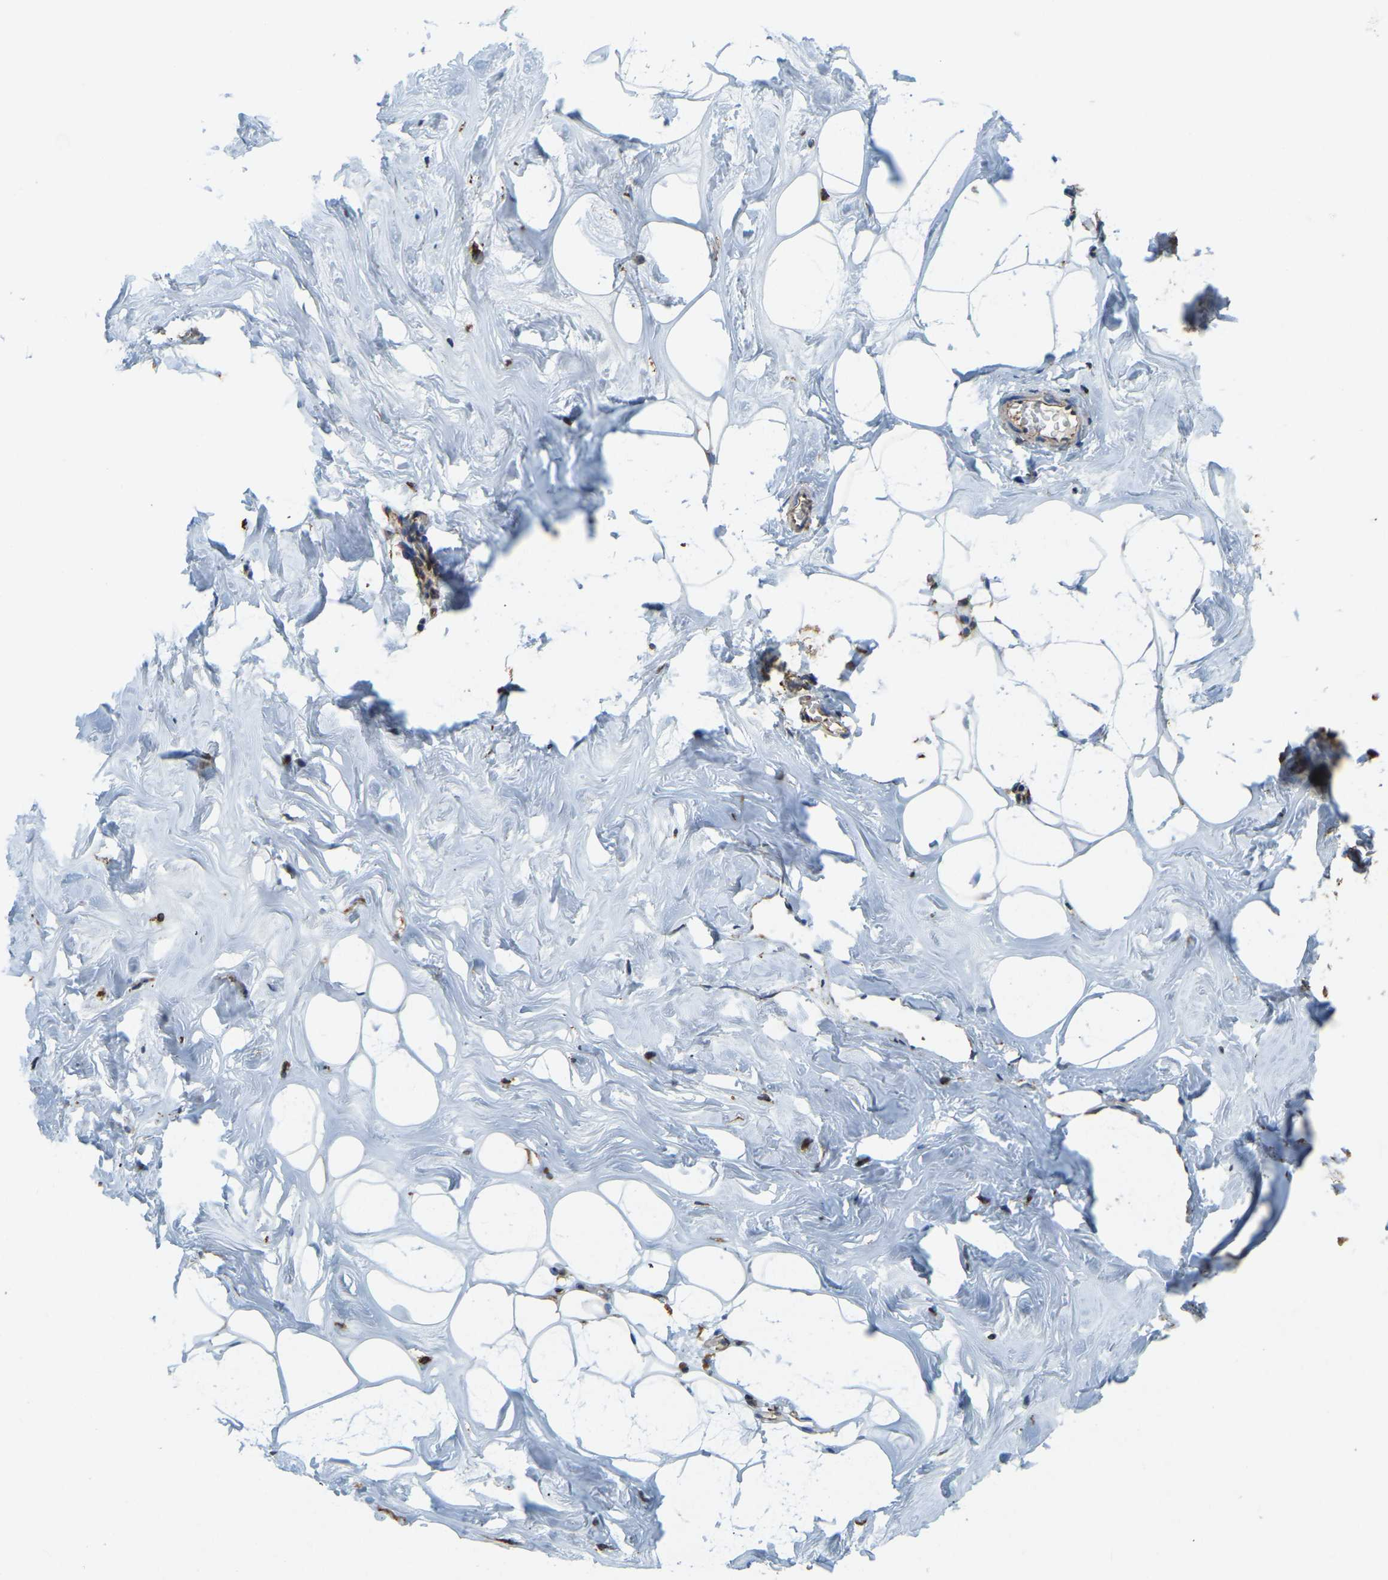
{"staining": {"intensity": "negative", "quantity": "none", "location": "none"}, "tissue": "adipose tissue", "cell_type": "Adipocytes", "image_type": "normal", "snomed": [{"axis": "morphology", "description": "Normal tissue, NOS"}, {"axis": "morphology", "description": "Fibrosis, NOS"}, {"axis": "topography", "description": "Breast"}, {"axis": "topography", "description": "Adipose tissue"}], "caption": "This is an immunohistochemistry (IHC) micrograph of benign human adipose tissue. There is no expression in adipocytes.", "gene": "RNF115", "patient": {"sex": "female", "age": 39}}